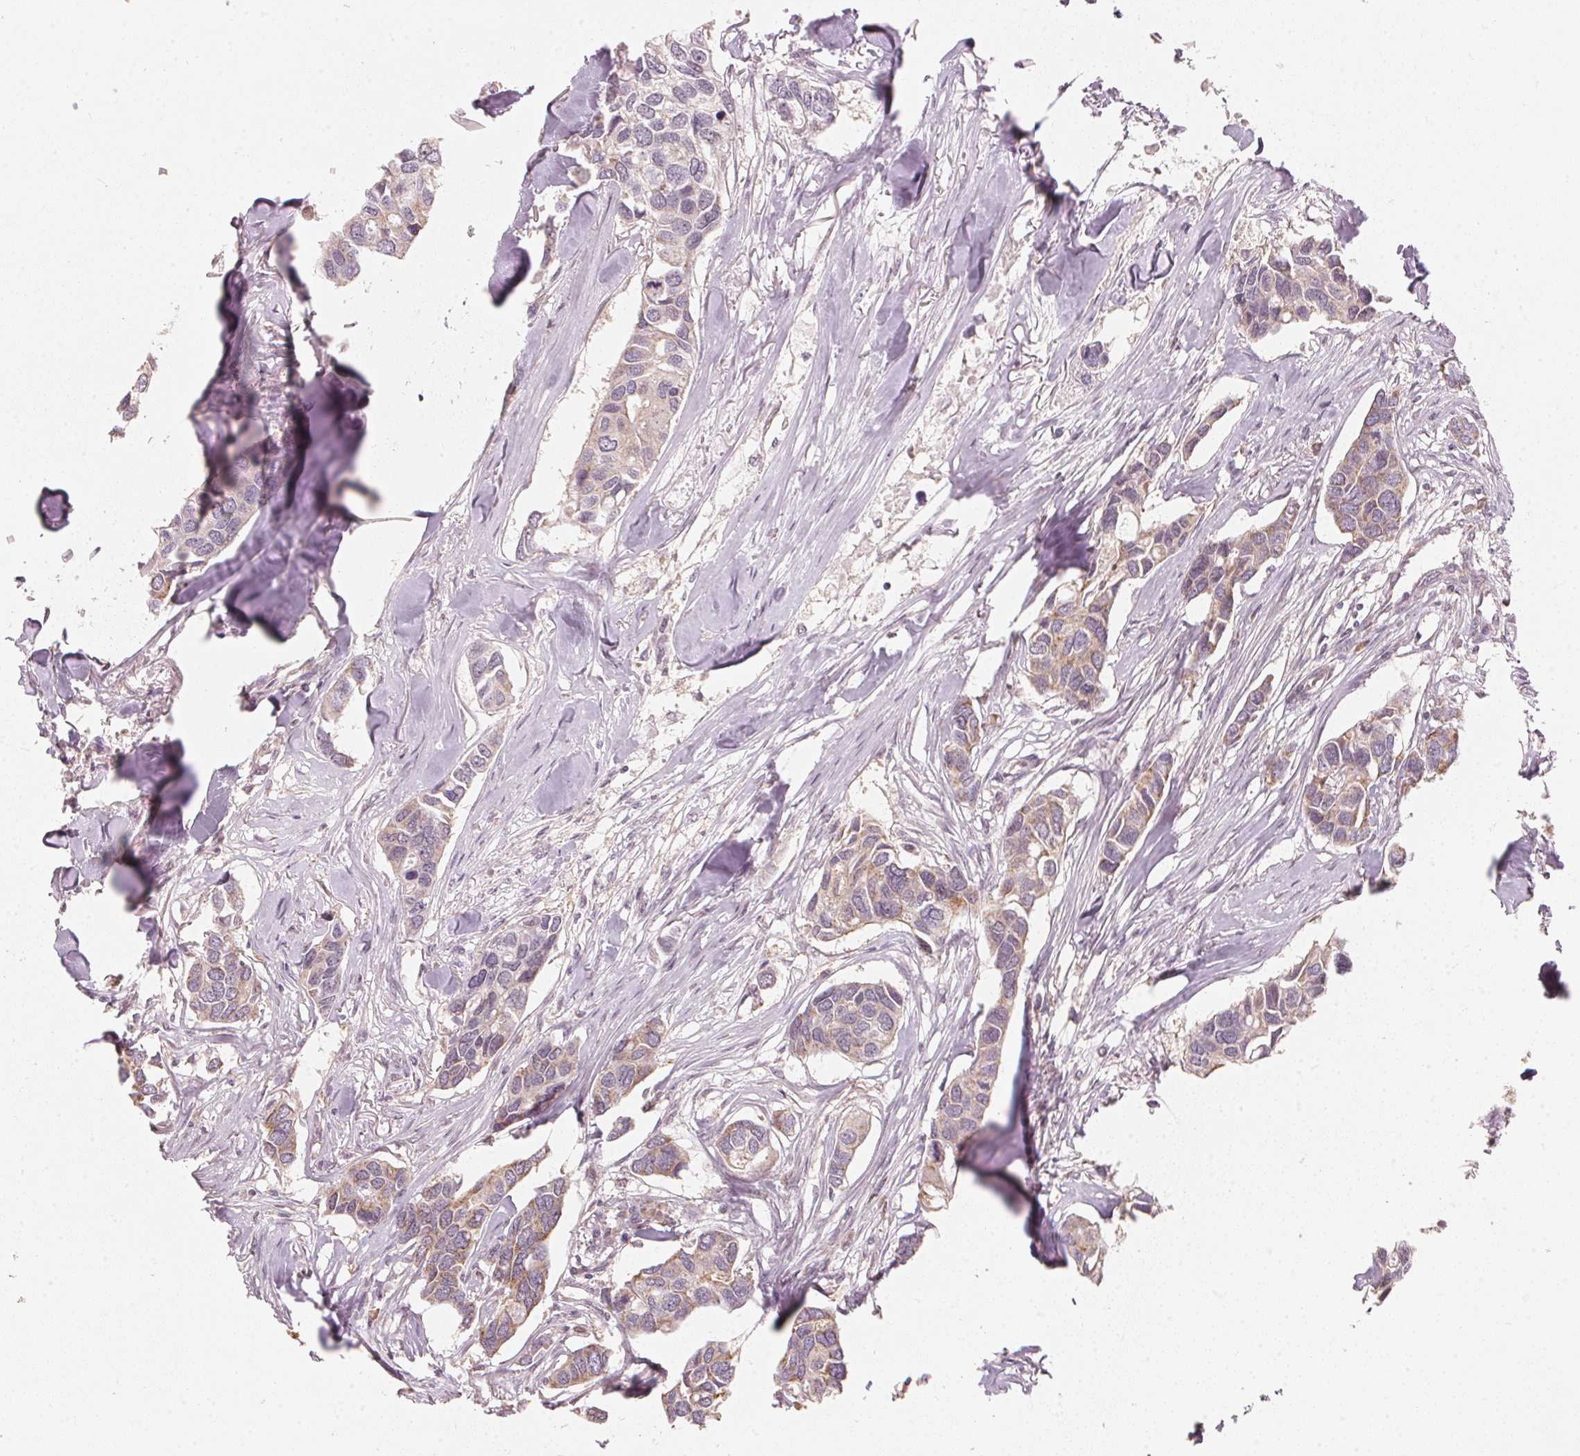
{"staining": {"intensity": "weak", "quantity": "25%-75%", "location": "cytoplasmic/membranous"}, "tissue": "breast cancer", "cell_type": "Tumor cells", "image_type": "cancer", "snomed": [{"axis": "morphology", "description": "Duct carcinoma"}, {"axis": "topography", "description": "Breast"}], "caption": "Protein expression analysis of human breast cancer reveals weak cytoplasmic/membranous staining in about 25%-75% of tumor cells.", "gene": "C2orf73", "patient": {"sex": "female", "age": 83}}